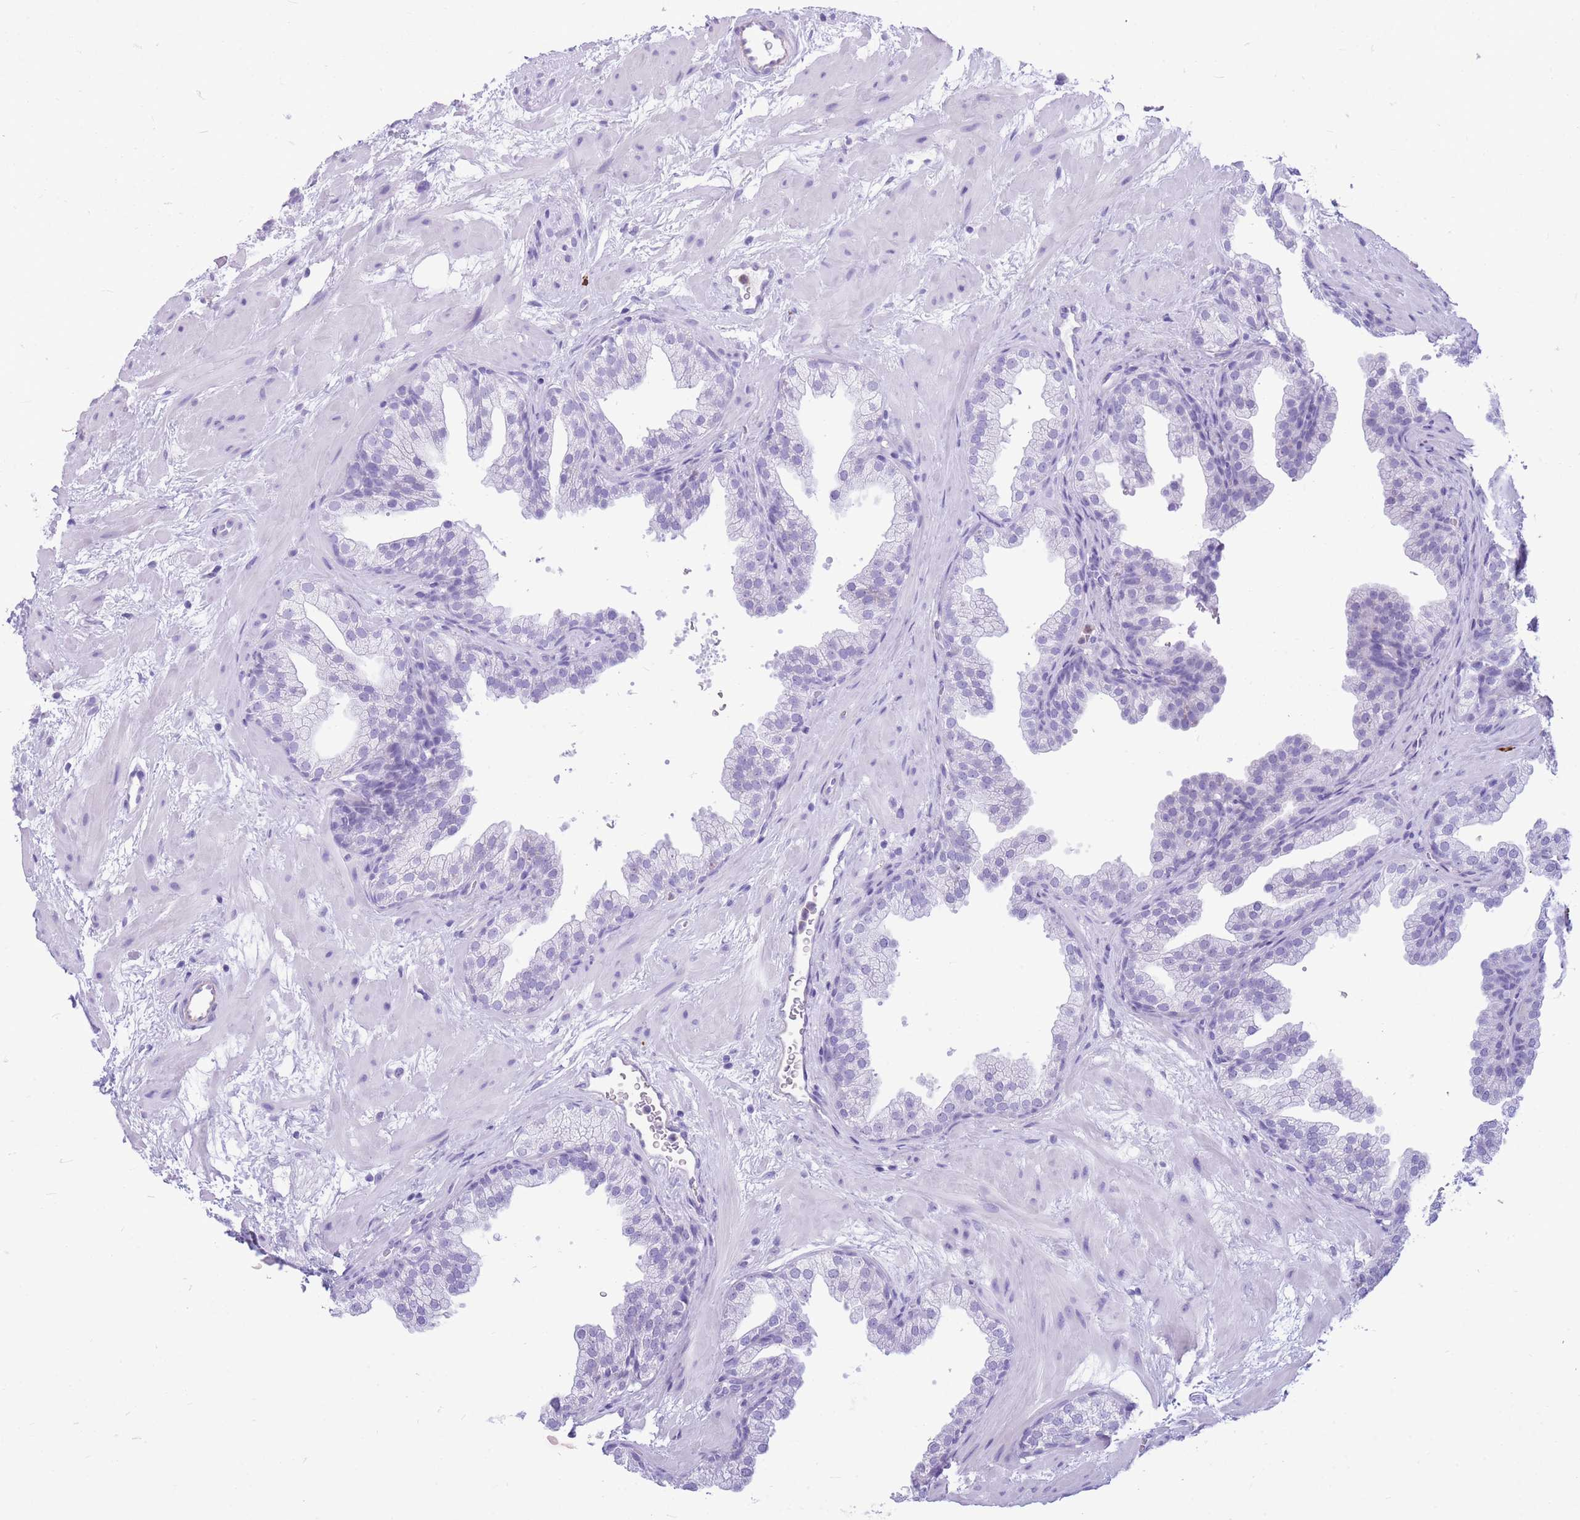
{"staining": {"intensity": "negative", "quantity": "none", "location": "none"}, "tissue": "prostate", "cell_type": "Glandular cells", "image_type": "normal", "snomed": [{"axis": "morphology", "description": "Normal tissue, NOS"}, {"axis": "topography", "description": "Prostate"}], "caption": "Immunohistochemistry image of benign prostate: prostate stained with DAB demonstrates no significant protein staining in glandular cells. (Immunohistochemistry (ihc), brightfield microscopy, high magnification).", "gene": "ZFP62", "patient": {"sex": "male", "age": 37}}